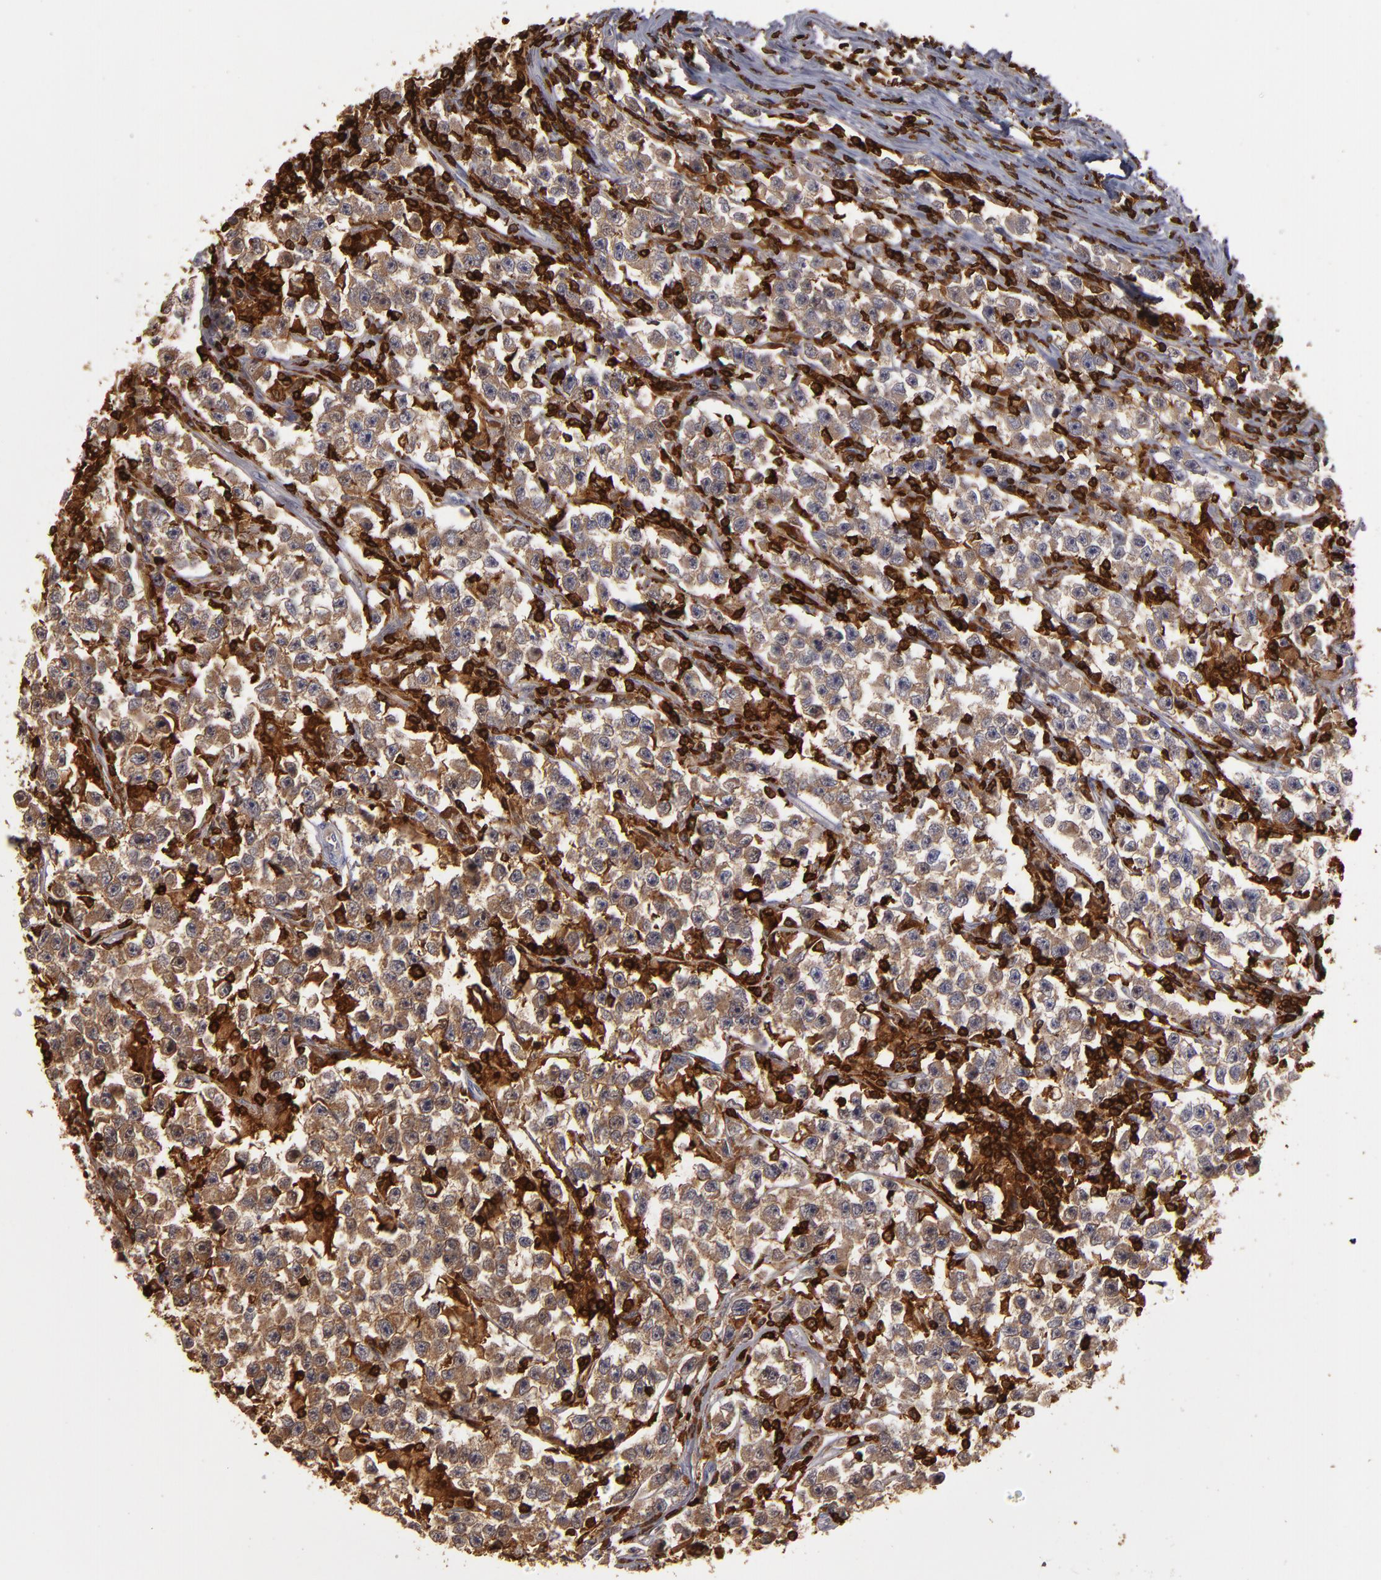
{"staining": {"intensity": "weak", "quantity": ">75%", "location": "cytoplasmic/membranous"}, "tissue": "testis cancer", "cell_type": "Tumor cells", "image_type": "cancer", "snomed": [{"axis": "morphology", "description": "Seminoma, NOS"}, {"axis": "topography", "description": "Testis"}], "caption": "IHC photomicrograph of human testis cancer (seminoma) stained for a protein (brown), which displays low levels of weak cytoplasmic/membranous expression in about >75% of tumor cells.", "gene": "WAS", "patient": {"sex": "male", "age": 33}}